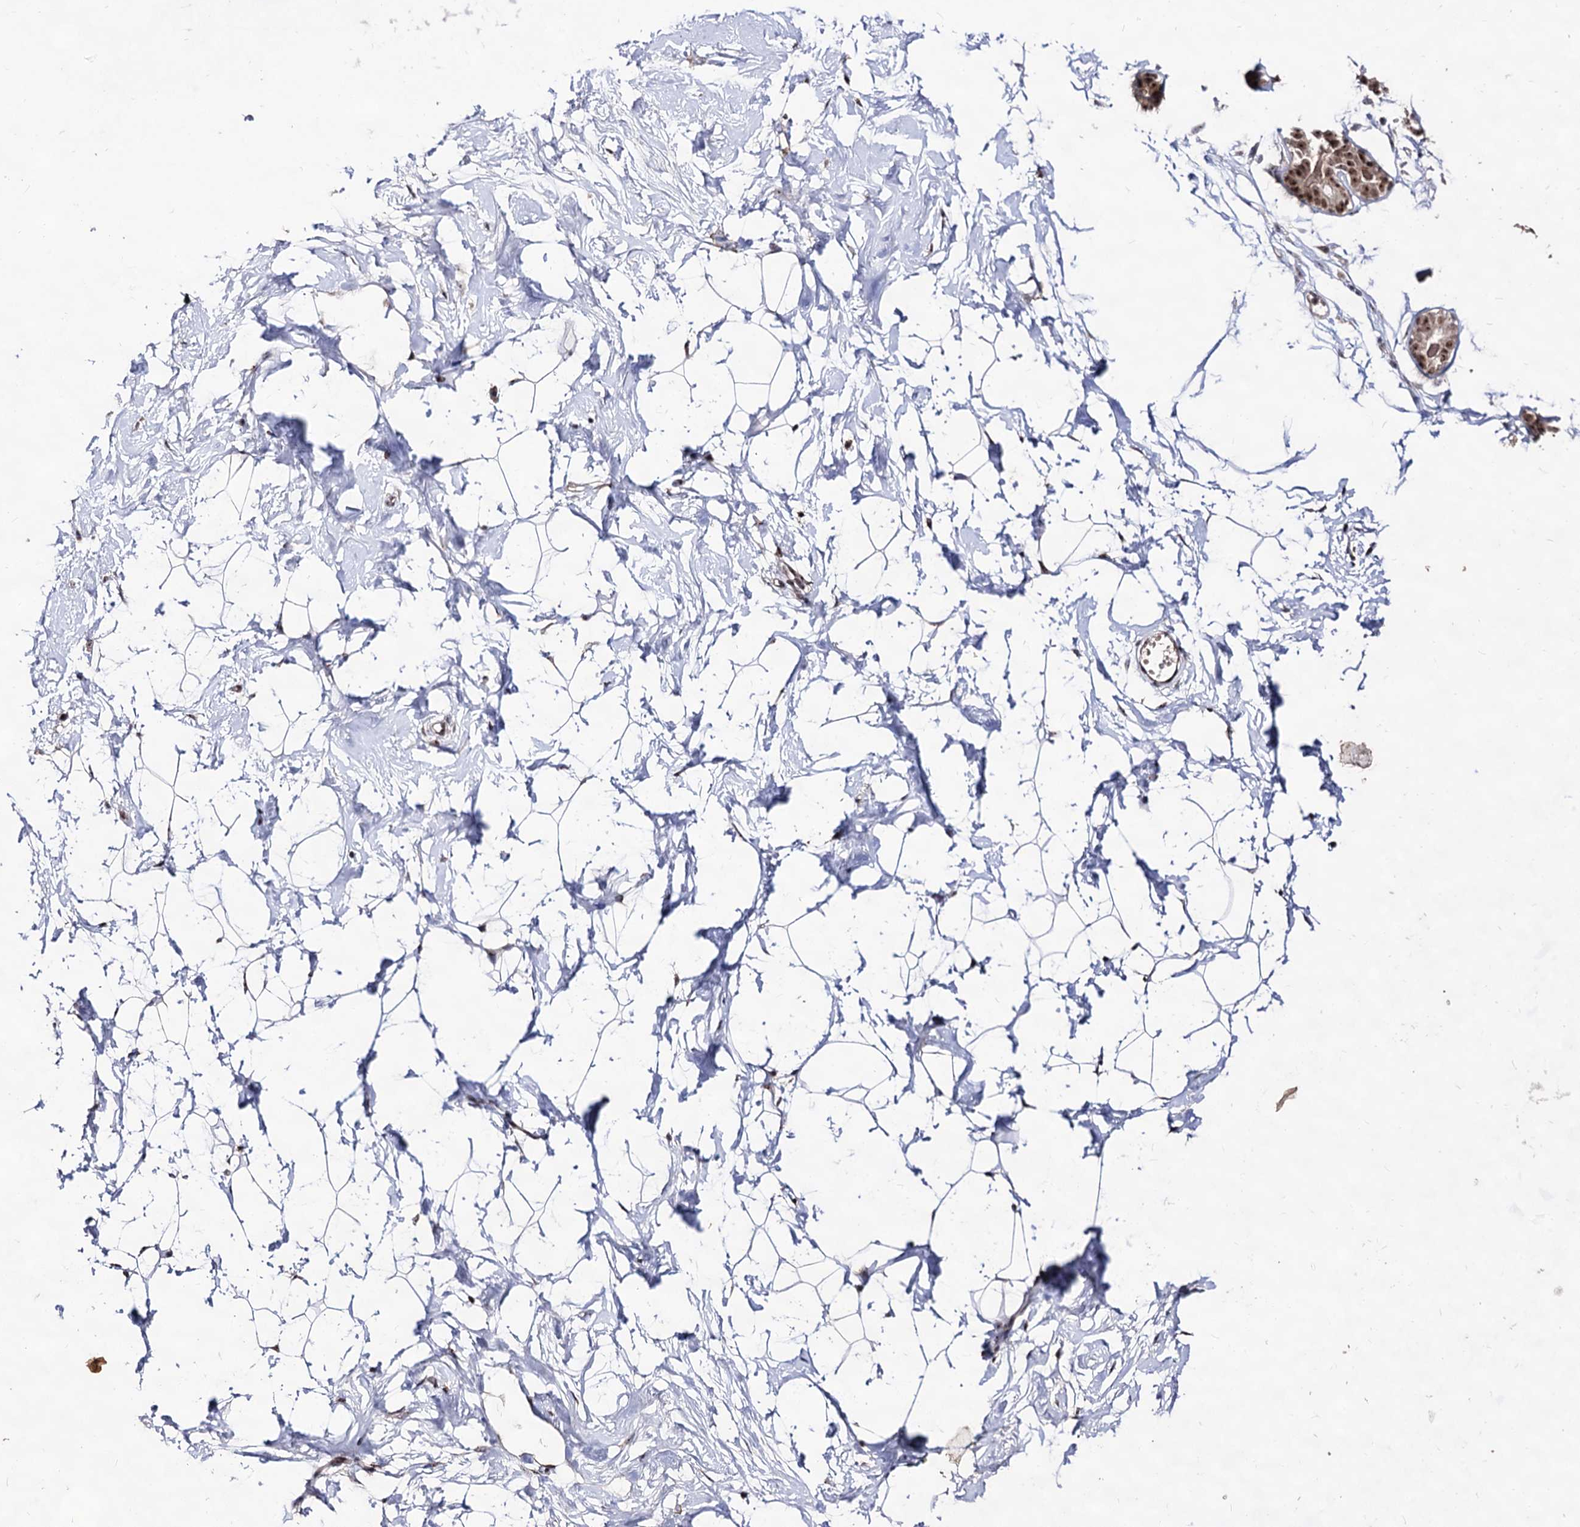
{"staining": {"intensity": "negative", "quantity": "none", "location": "none"}, "tissue": "breast", "cell_type": "Adipocytes", "image_type": "normal", "snomed": [{"axis": "morphology", "description": "Normal tissue, NOS"}, {"axis": "morphology", "description": "Adenoma, NOS"}, {"axis": "topography", "description": "Breast"}], "caption": "Immunohistochemistry (IHC) of unremarkable breast exhibits no staining in adipocytes. (DAB (3,3'-diaminobenzidine) IHC with hematoxylin counter stain).", "gene": "EXOSC10", "patient": {"sex": "female", "age": 23}}